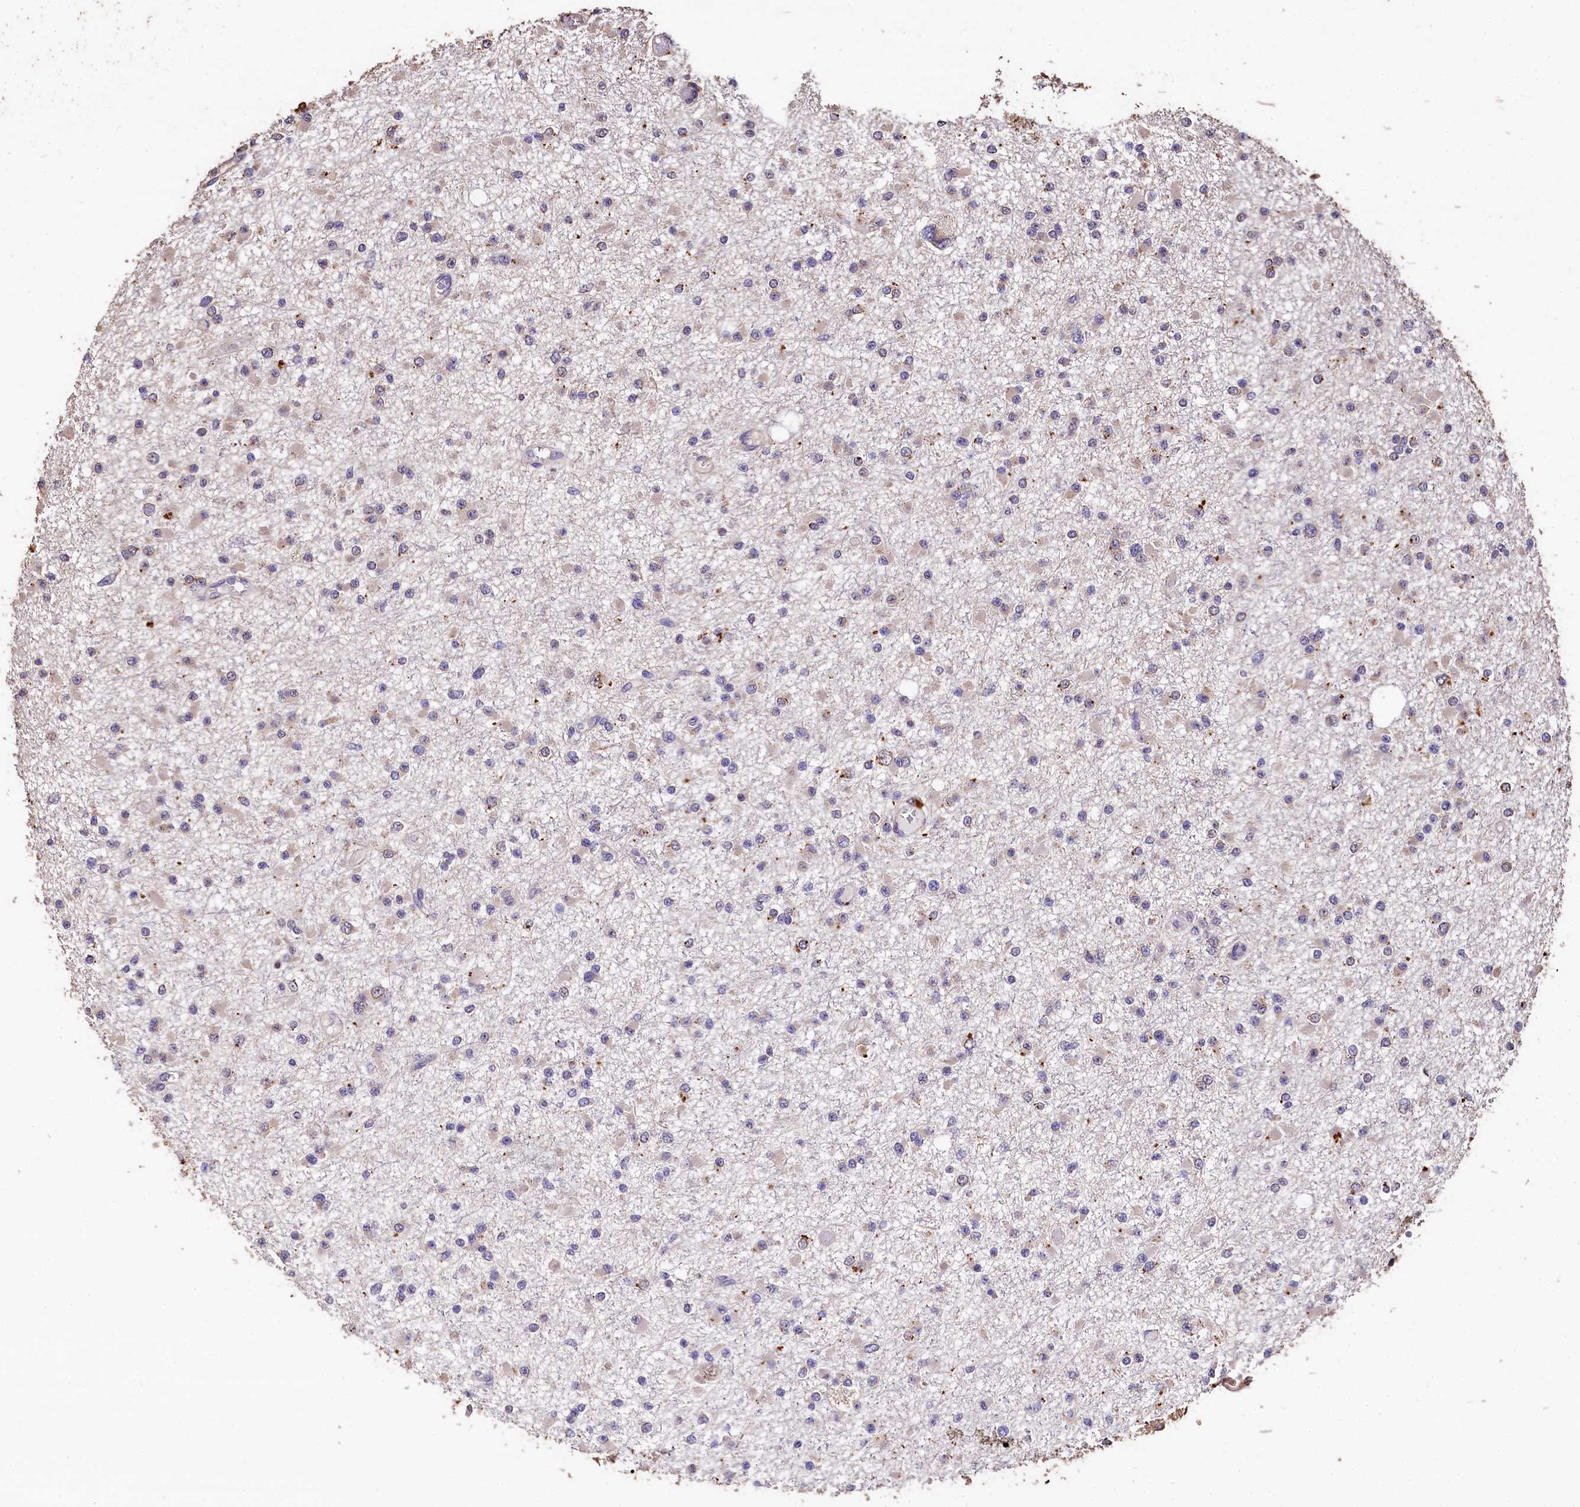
{"staining": {"intensity": "negative", "quantity": "none", "location": "none"}, "tissue": "glioma", "cell_type": "Tumor cells", "image_type": "cancer", "snomed": [{"axis": "morphology", "description": "Glioma, malignant, Low grade"}, {"axis": "topography", "description": "Brain"}], "caption": "Tumor cells show no significant protein expression in glioma. Nuclei are stained in blue.", "gene": "LSM4", "patient": {"sex": "female", "age": 22}}